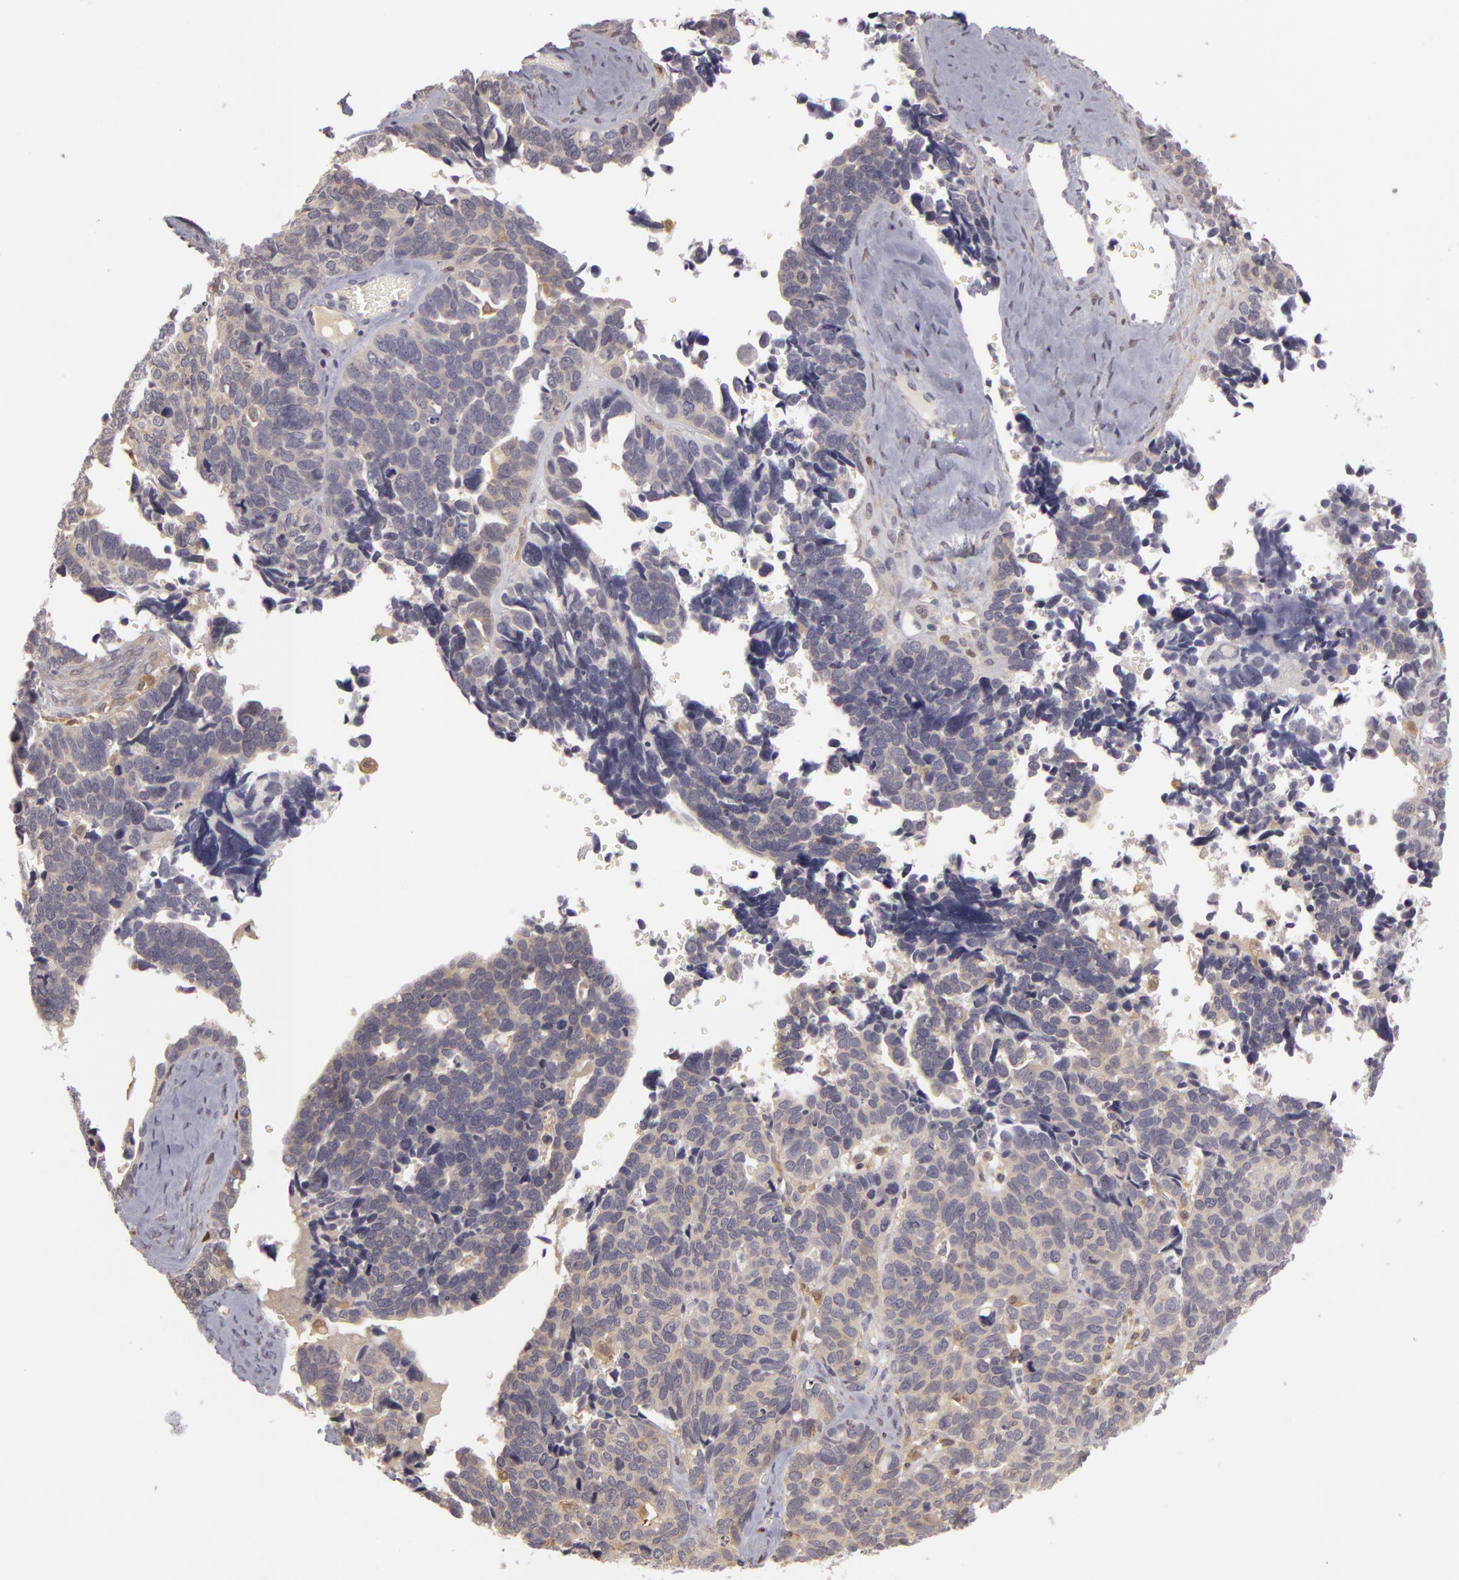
{"staining": {"intensity": "negative", "quantity": "none", "location": "none"}, "tissue": "ovarian cancer", "cell_type": "Tumor cells", "image_type": "cancer", "snomed": [{"axis": "morphology", "description": "Cystadenocarcinoma, serous, NOS"}, {"axis": "topography", "description": "Ovary"}], "caption": "A photomicrograph of human ovarian cancer (serous cystadenocarcinoma) is negative for staining in tumor cells. (Immunohistochemistry, brightfield microscopy, high magnification).", "gene": "GNPDA1", "patient": {"sex": "female", "age": 77}}